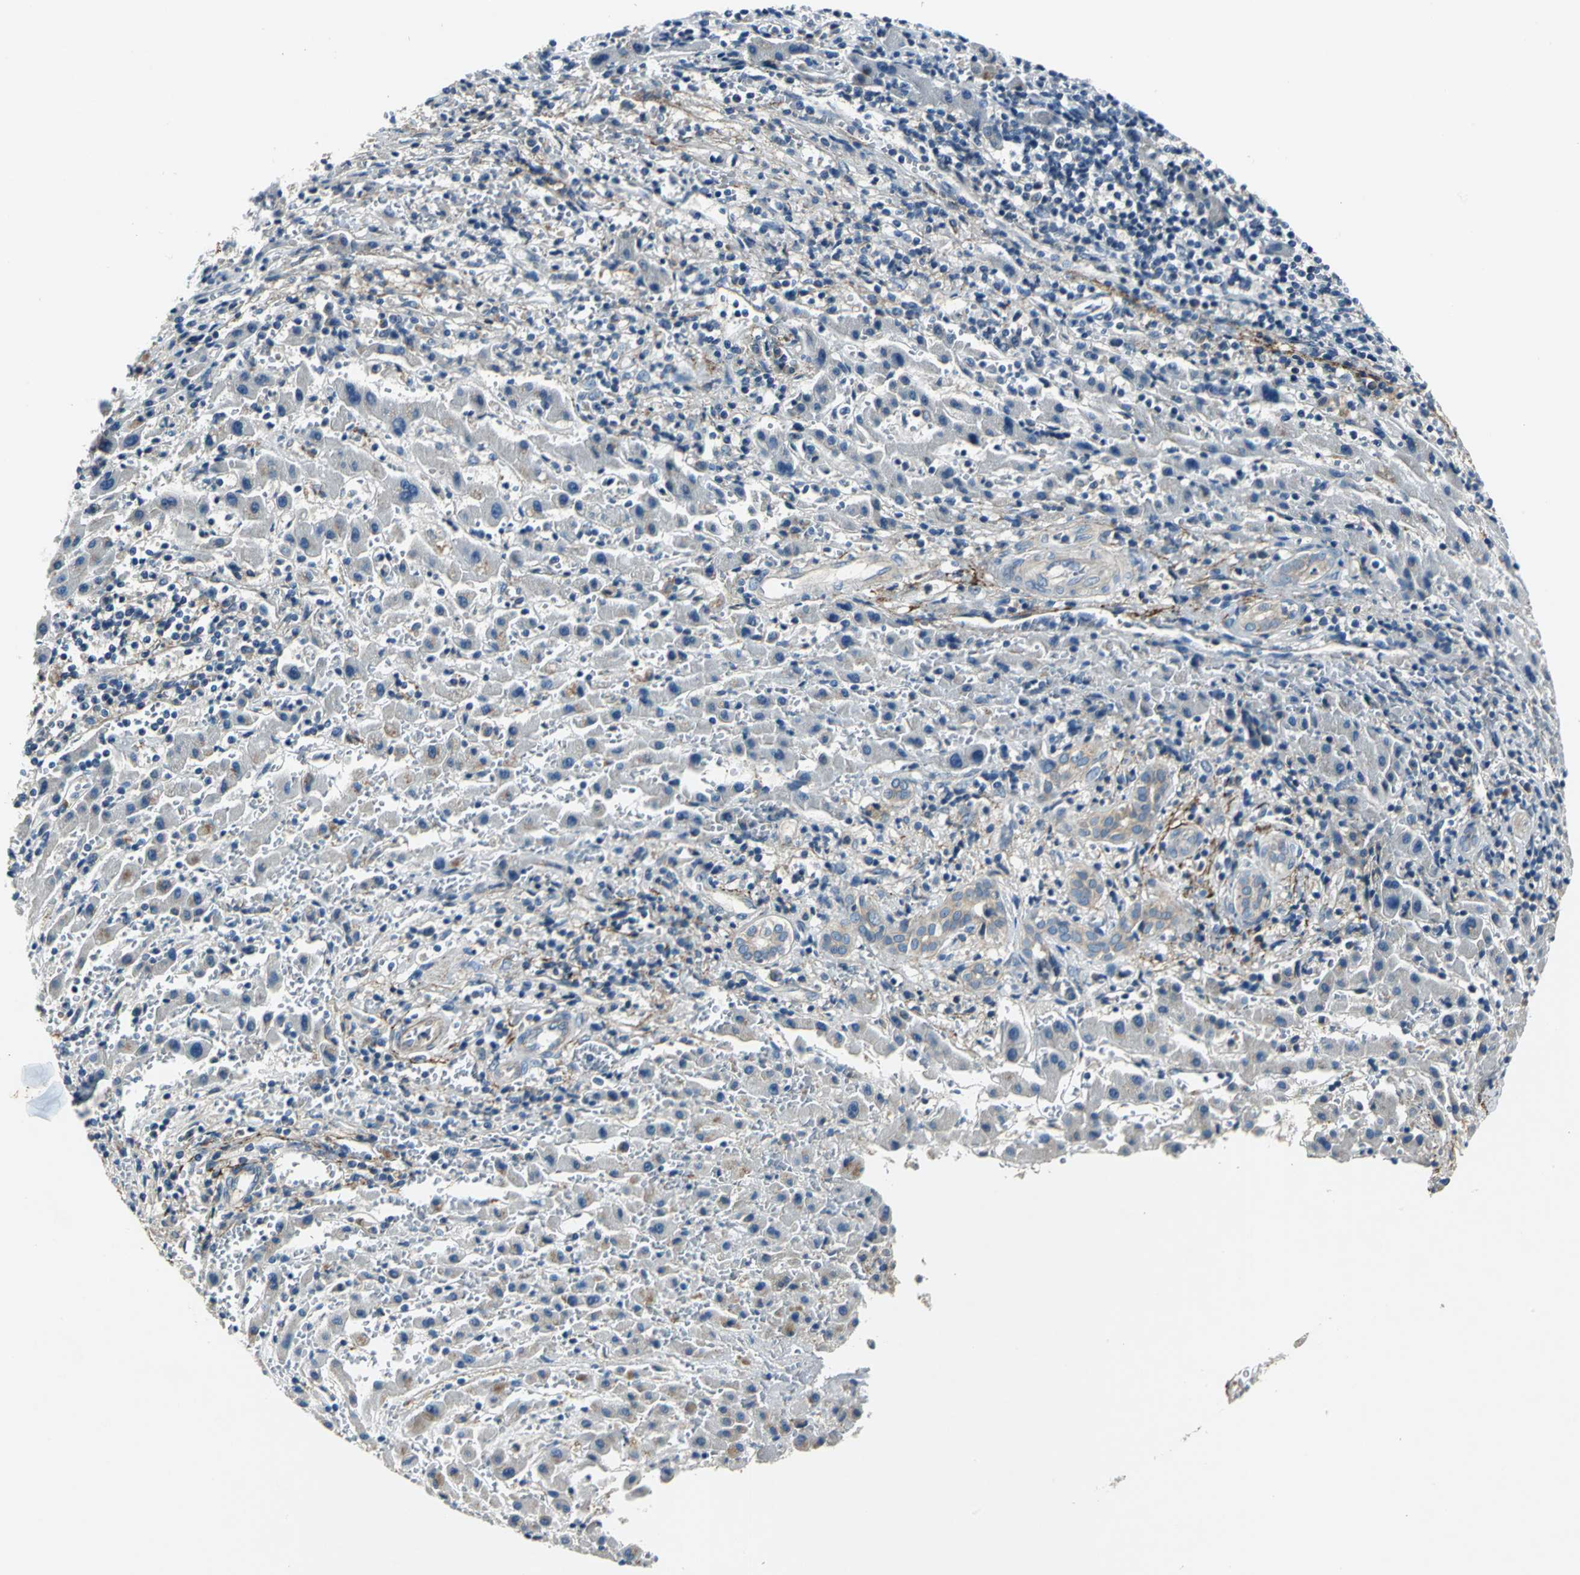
{"staining": {"intensity": "weak", "quantity": ">75%", "location": "cytoplasmic/membranous"}, "tissue": "liver cancer", "cell_type": "Tumor cells", "image_type": "cancer", "snomed": [{"axis": "morphology", "description": "Cholangiocarcinoma"}, {"axis": "topography", "description": "Liver"}], "caption": "The micrograph exhibits immunohistochemical staining of liver cancer (cholangiocarcinoma). There is weak cytoplasmic/membranous expression is identified in about >75% of tumor cells.", "gene": "SLC16A7", "patient": {"sex": "male", "age": 57}}